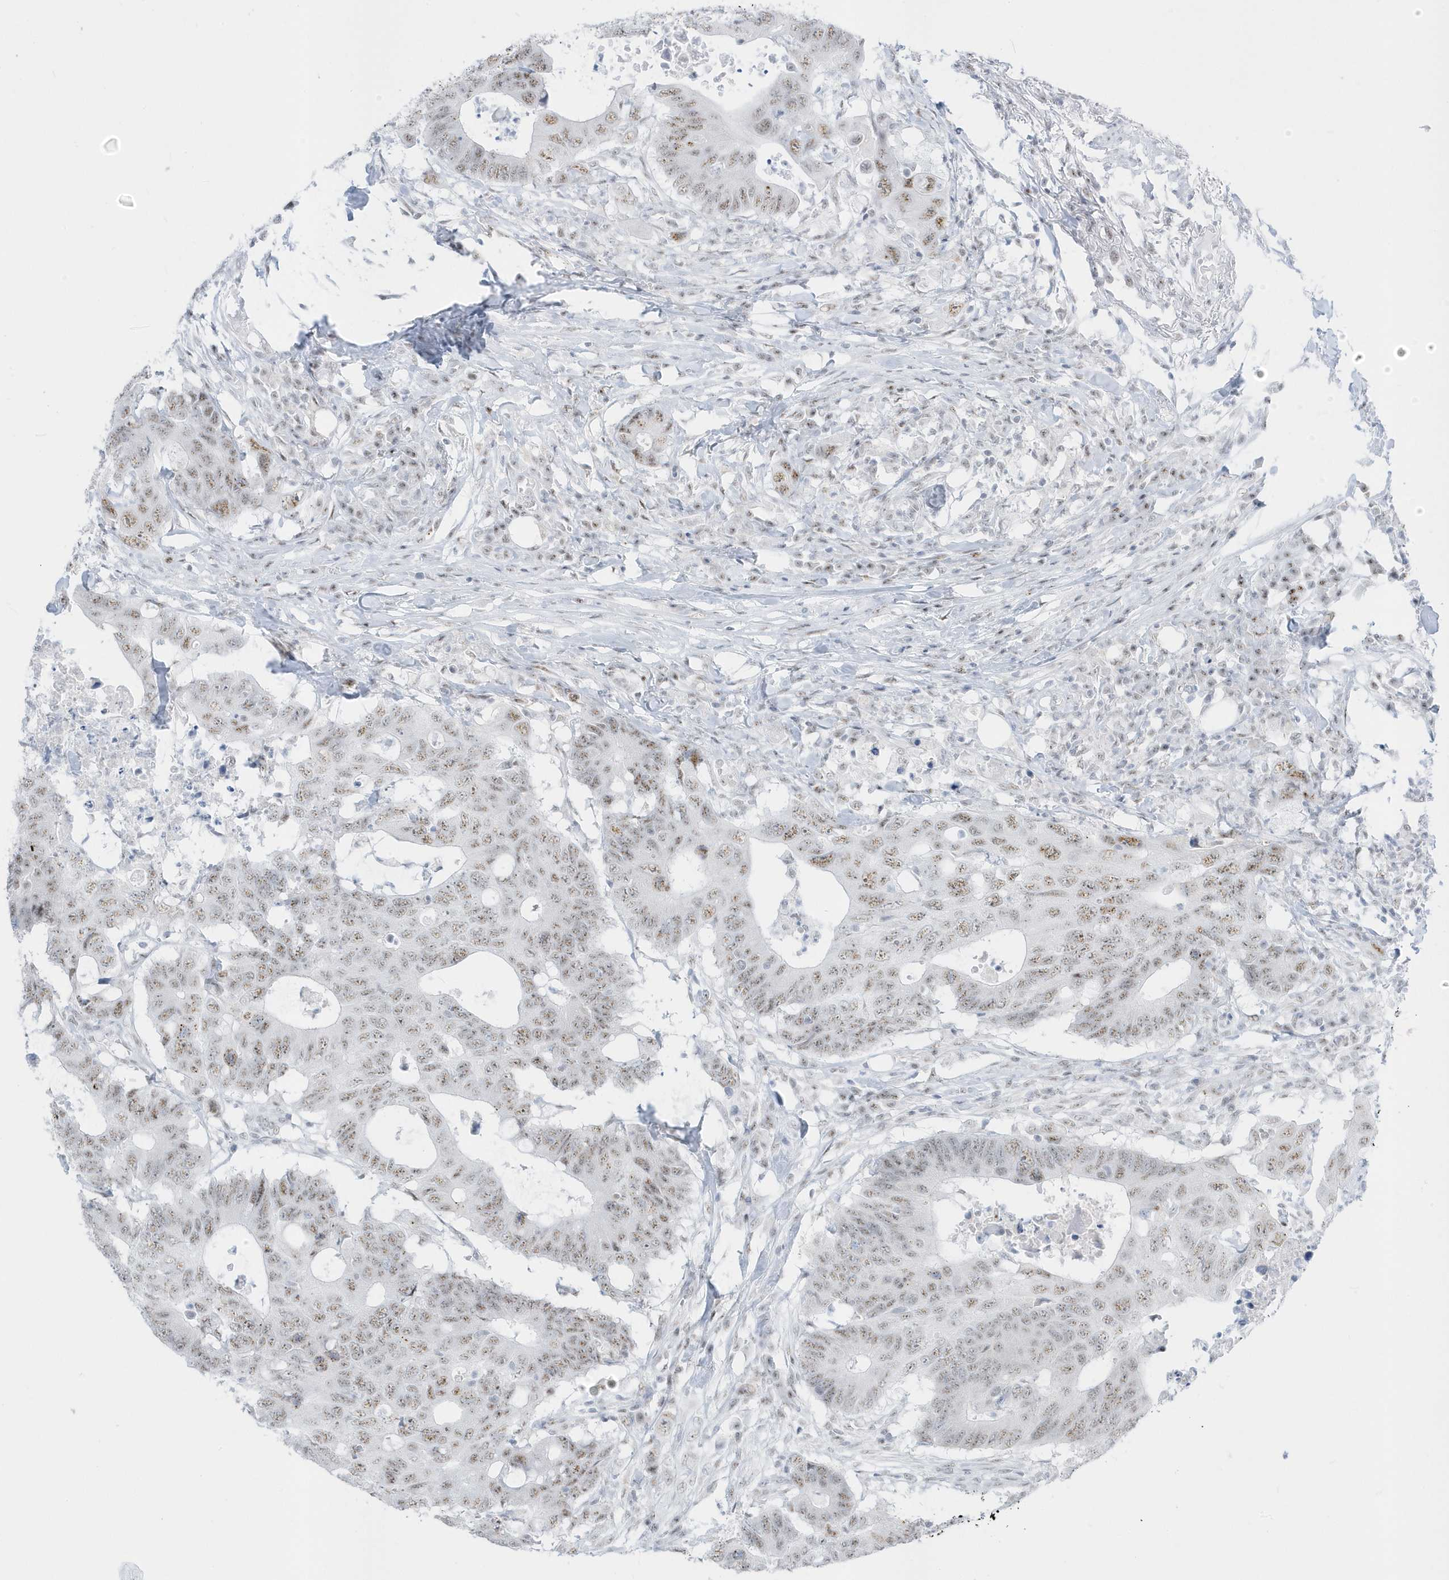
{"staining": {"intensity": "moderate", "quantity": ">75%", "location": "nuclear"}, "tissue": "colorectal cancer", "cell_type": "Tumor cells", "image_type": "cancer", "snomed": [{"axis": "morphology", "description": "Adenocarcinoma, NOS"}, {"axis": "topography", "description": "Colon"}], "caption": "A brown stain highlights moderate nuclear expression of a protein in human colorectal cancer tumor cells.", "gene": "PLEKHN1", "patient": {"sex": "male", "age": 71}}